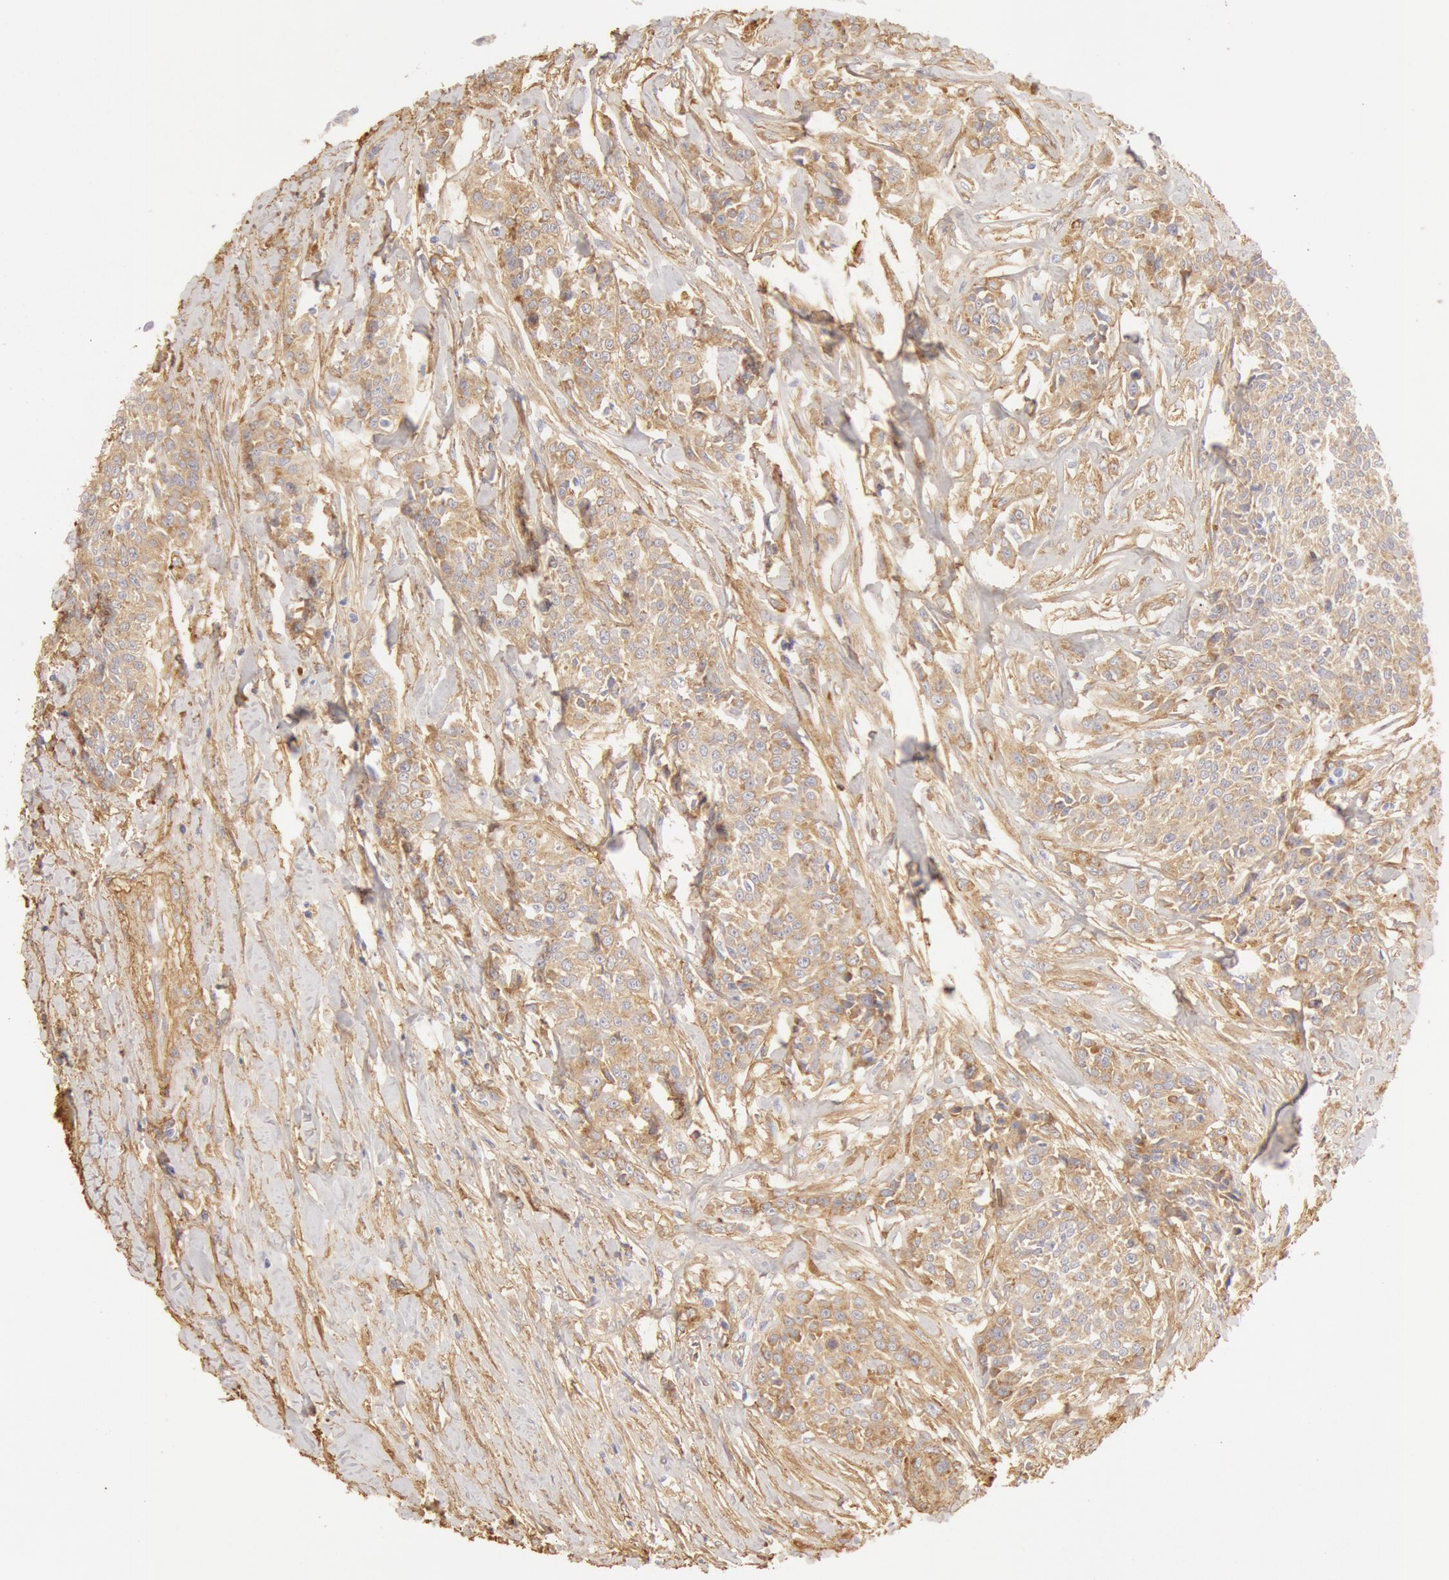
{"staining": {"intensity": "moderate", "quantity": ">75%", "location": "cytoplasmic/membranous"}, "tissue": "urothelial cancer", "cell_type": "Tumor cells", "image_type": "cancer", "snomed": [{"axis": "morphology", "description": "Urothelial carcinoma, High grade"}, {"axis": "topography", "description": "Urinary bladder"}], "caption": "This is a photomicrograph of IHC staining of urothelial carcinoma (high-grade), which shows moderate positivity in the cytoplasmic/membranous of tumor cells.", "gene": "COL4A1", "patient": {"sex": "male", "age": 56}}